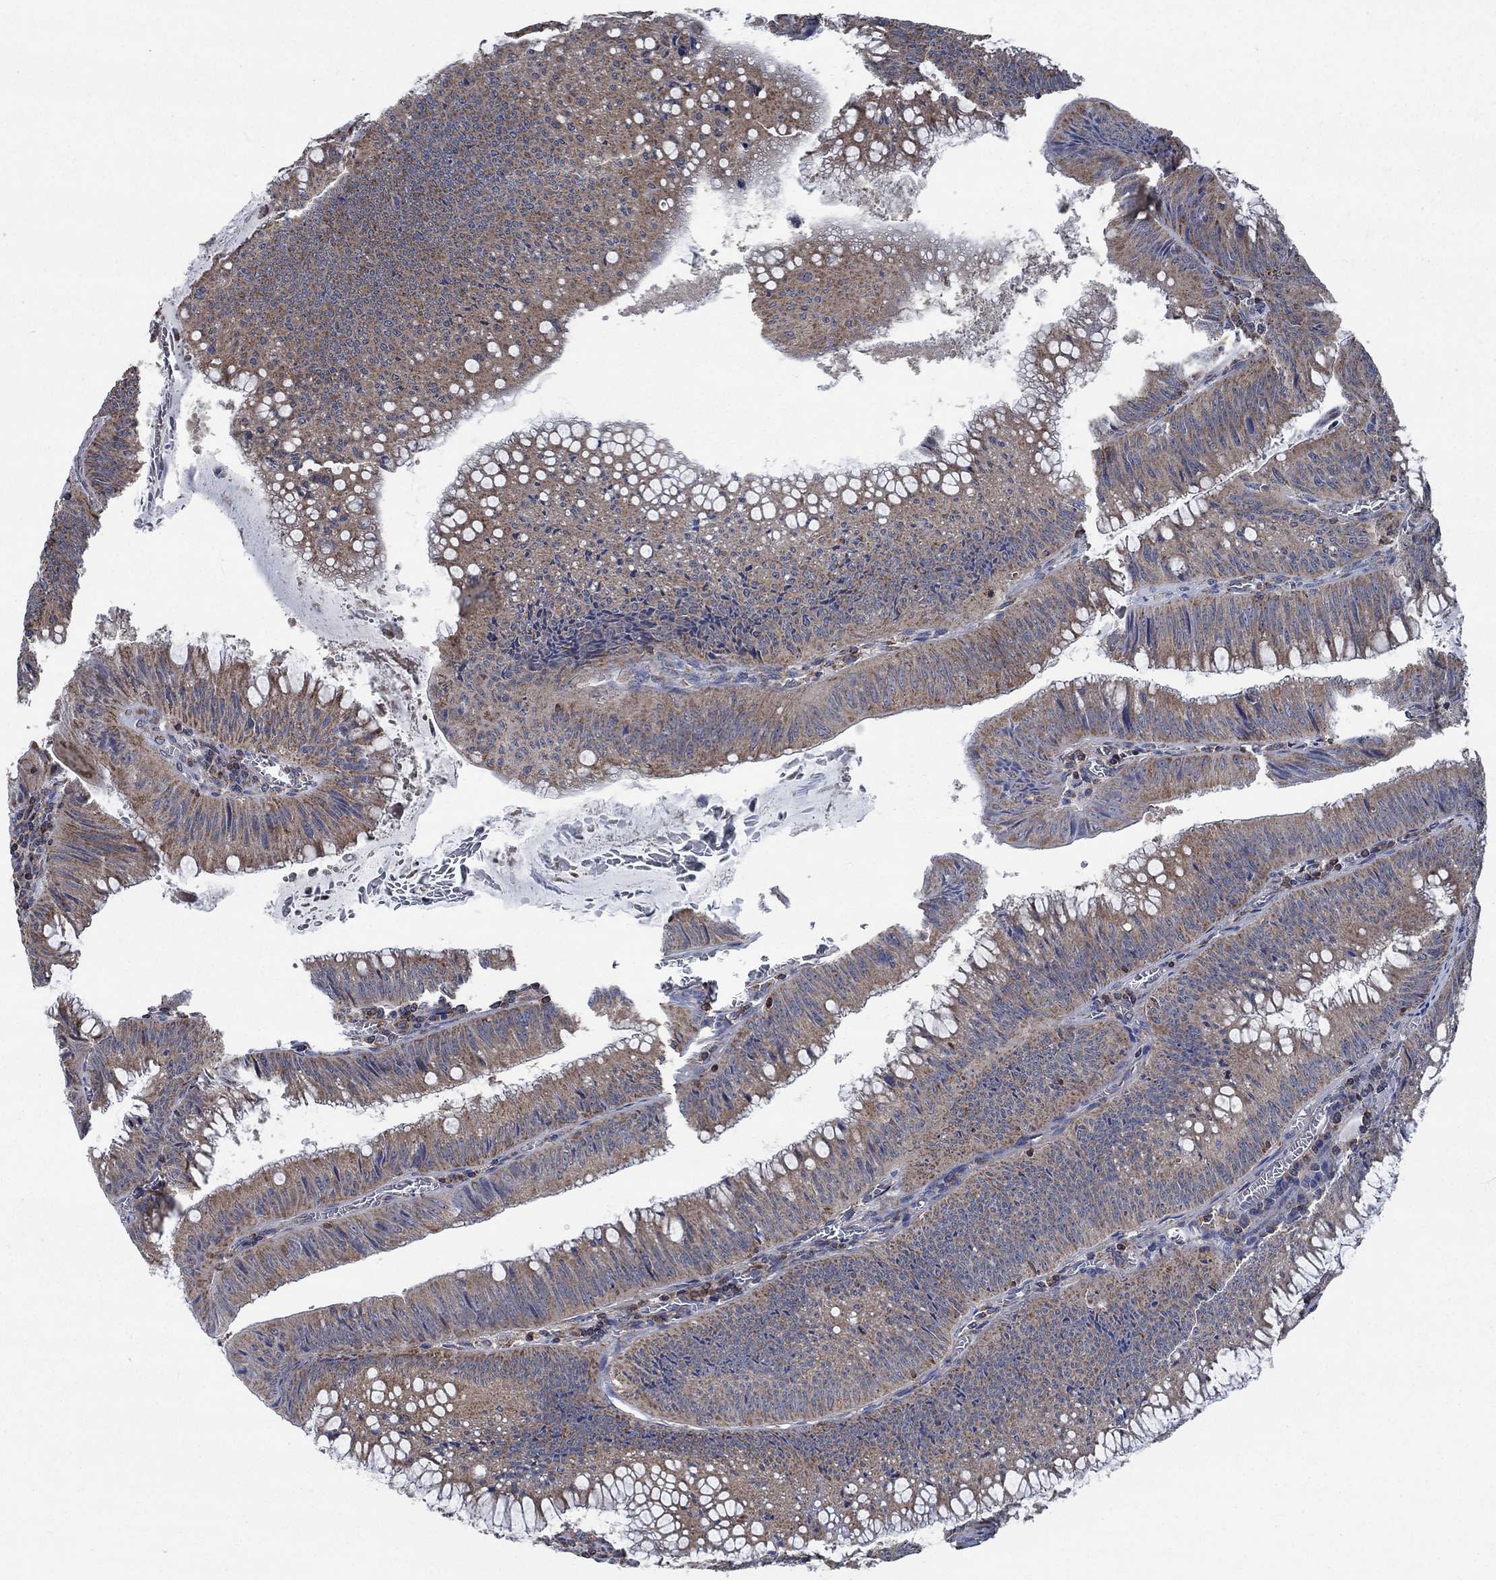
{"staining": {"intensity": "moderate", "quantity": ">75%", "location": "cytoplasmic/membranous"}, "tissue": "colorectal cancer", "cell_type": "Tumor cells", "image_type": "cancer", "snomed": [{"axis": "morphology", "description": "Adenocarcinoma, NOS"}, {"axis": "topography", "description": "Rectum"}], "caption": "A high-resolution image shows IHC staining of colorectal adenocarcinoma, which reveals moderate cytoplasmic/membranous expression in approximately >75% of tumor cells.", "gene": "STXBP6", "patient": {"sex": "female", "age": 72}}